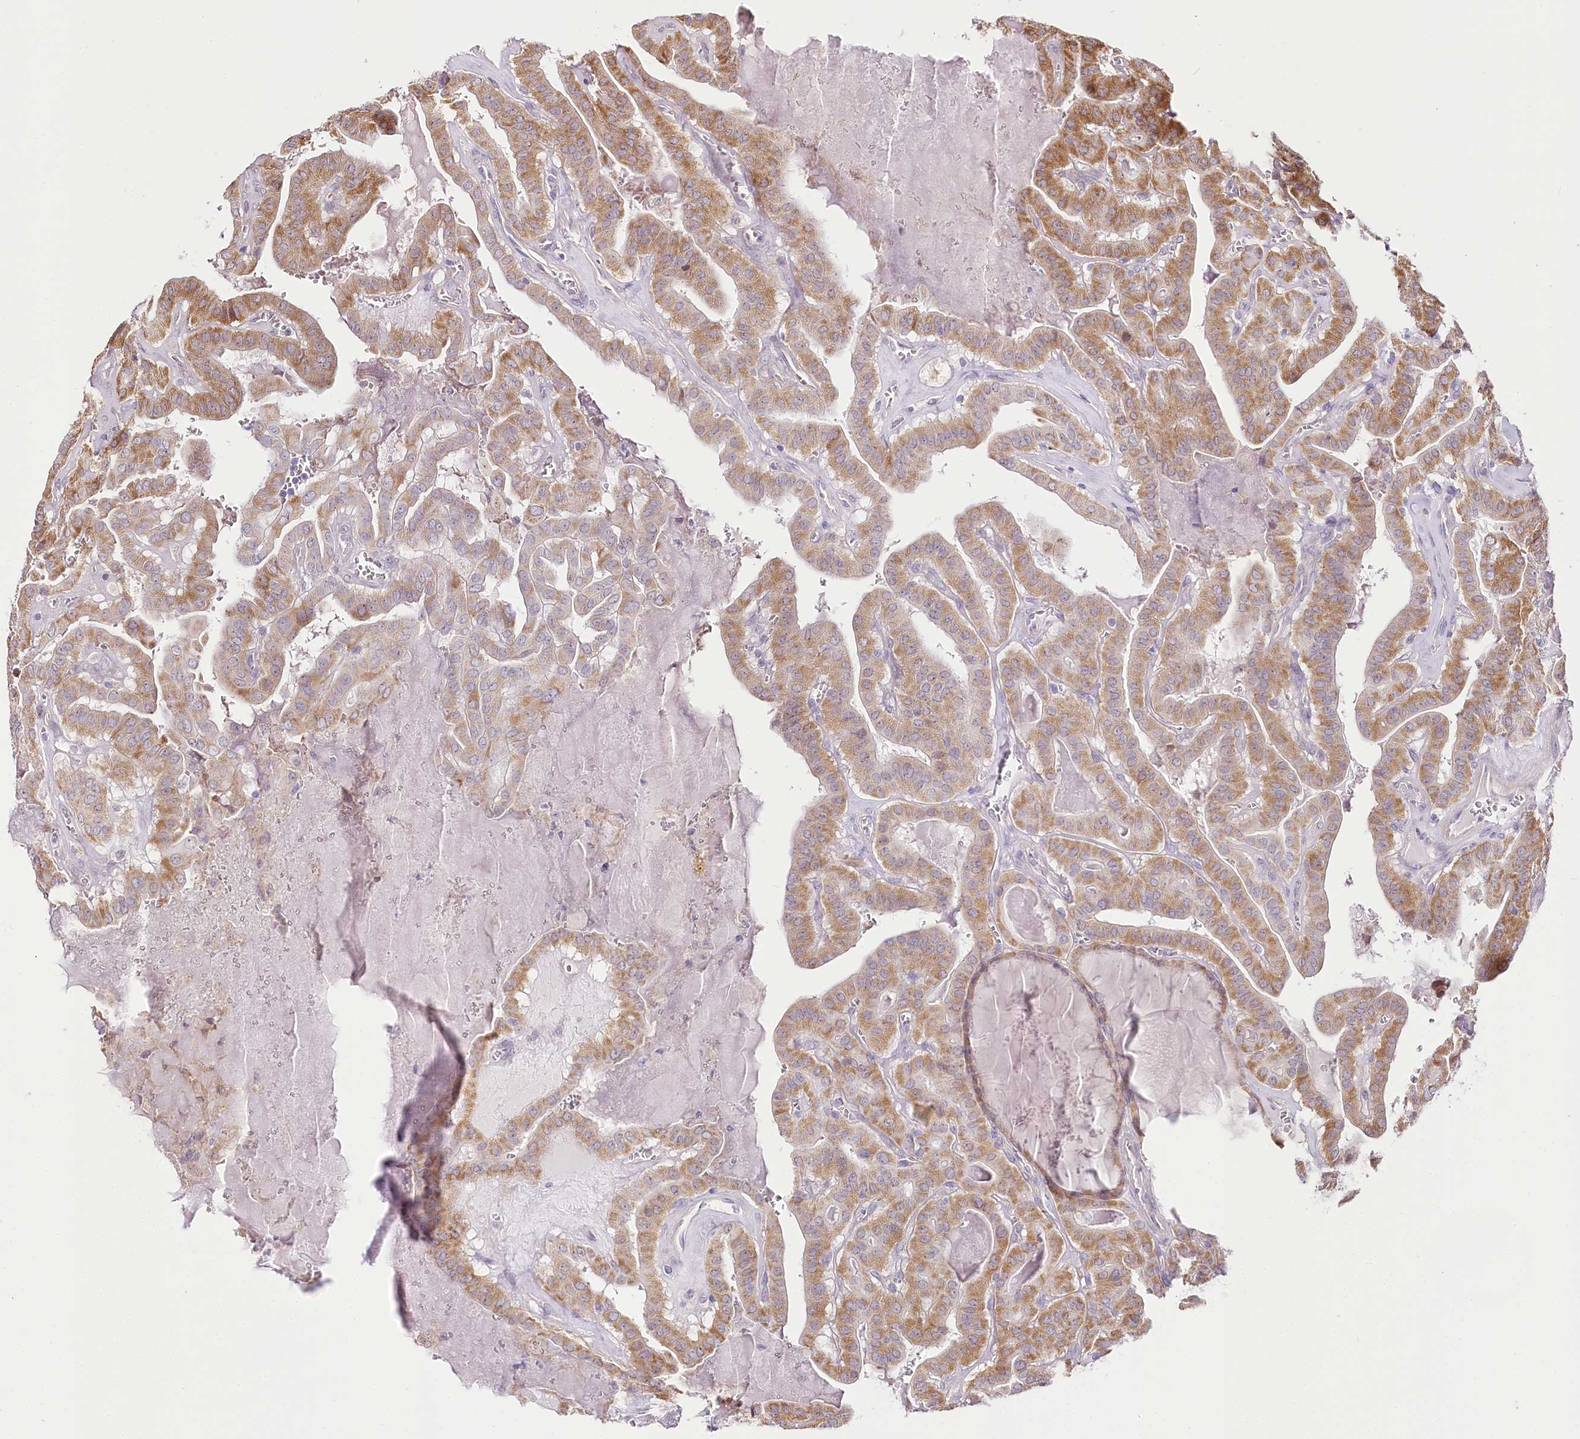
{"staining": {"intensity": "moderate", "quantity": ">75%", "location": "cytoplasmic/membranous"}, "tissue": "thyroid cancer", "cell_type": "Tumor cells", "image_type": "cancer", "snomed": [{"axis": "morphology", "description": "Papillary adenocarcinoma, NOS"}, {"axis": "topography", "description": "Thyroid gland"}], "caption": "There is medium levels of moderate cytoplasmic/membranous expression in tumor cells of papillary adenocarcinoma (thyroid), as demonstrated by immunohistochemical staining (brown color).", "gene": "ZNF226", "patient": {"sex": "male", "age": 52}}